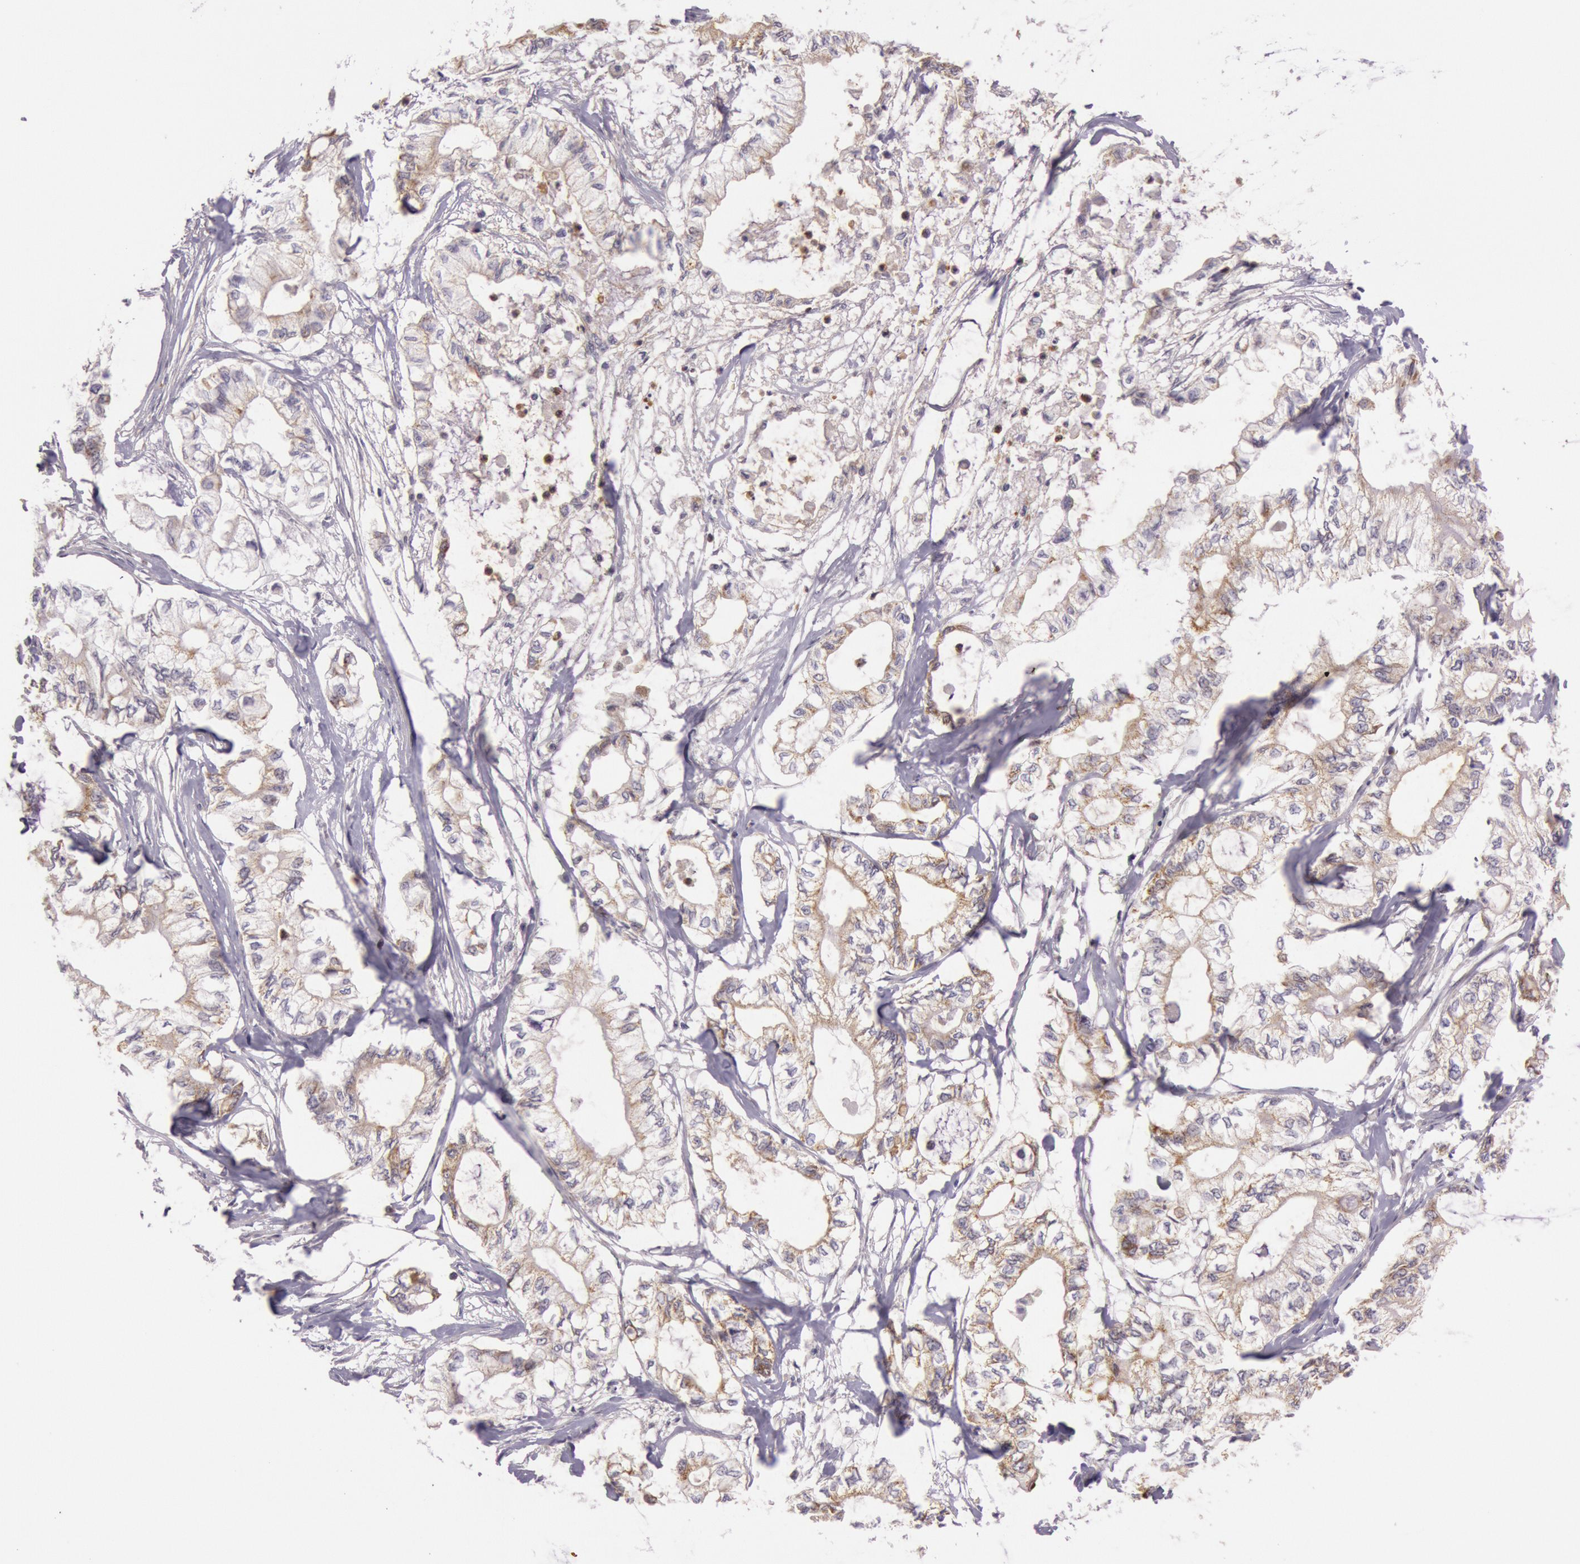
{"staining": {"intensity": "moderate", "quantity": ">75%", "location": "cytoplasmic/membranous"}, "tissue": "pancreatic cancer", "cell_type": "Tumor cells", "image_type": "cancer", "snomed": [{"axis": "morphology", "description": "Adenocarcinoma, NOS"}, {"axis": "topography", "description": "Pancreas"}], "caption": "Immunohistochemistry (IHC) image of neoplastic tissue: pancreatic adenocarcinoma stained using immunohistochemistry (IHC) displays medium levels of moderate protein expression localized specifically in the cytoplasmic/membranous of tumor cells, appearing as a cytoplasmic/membranous brown color.", "gene": "CDK16", "patient": {"sex": "male", "age": 79}}